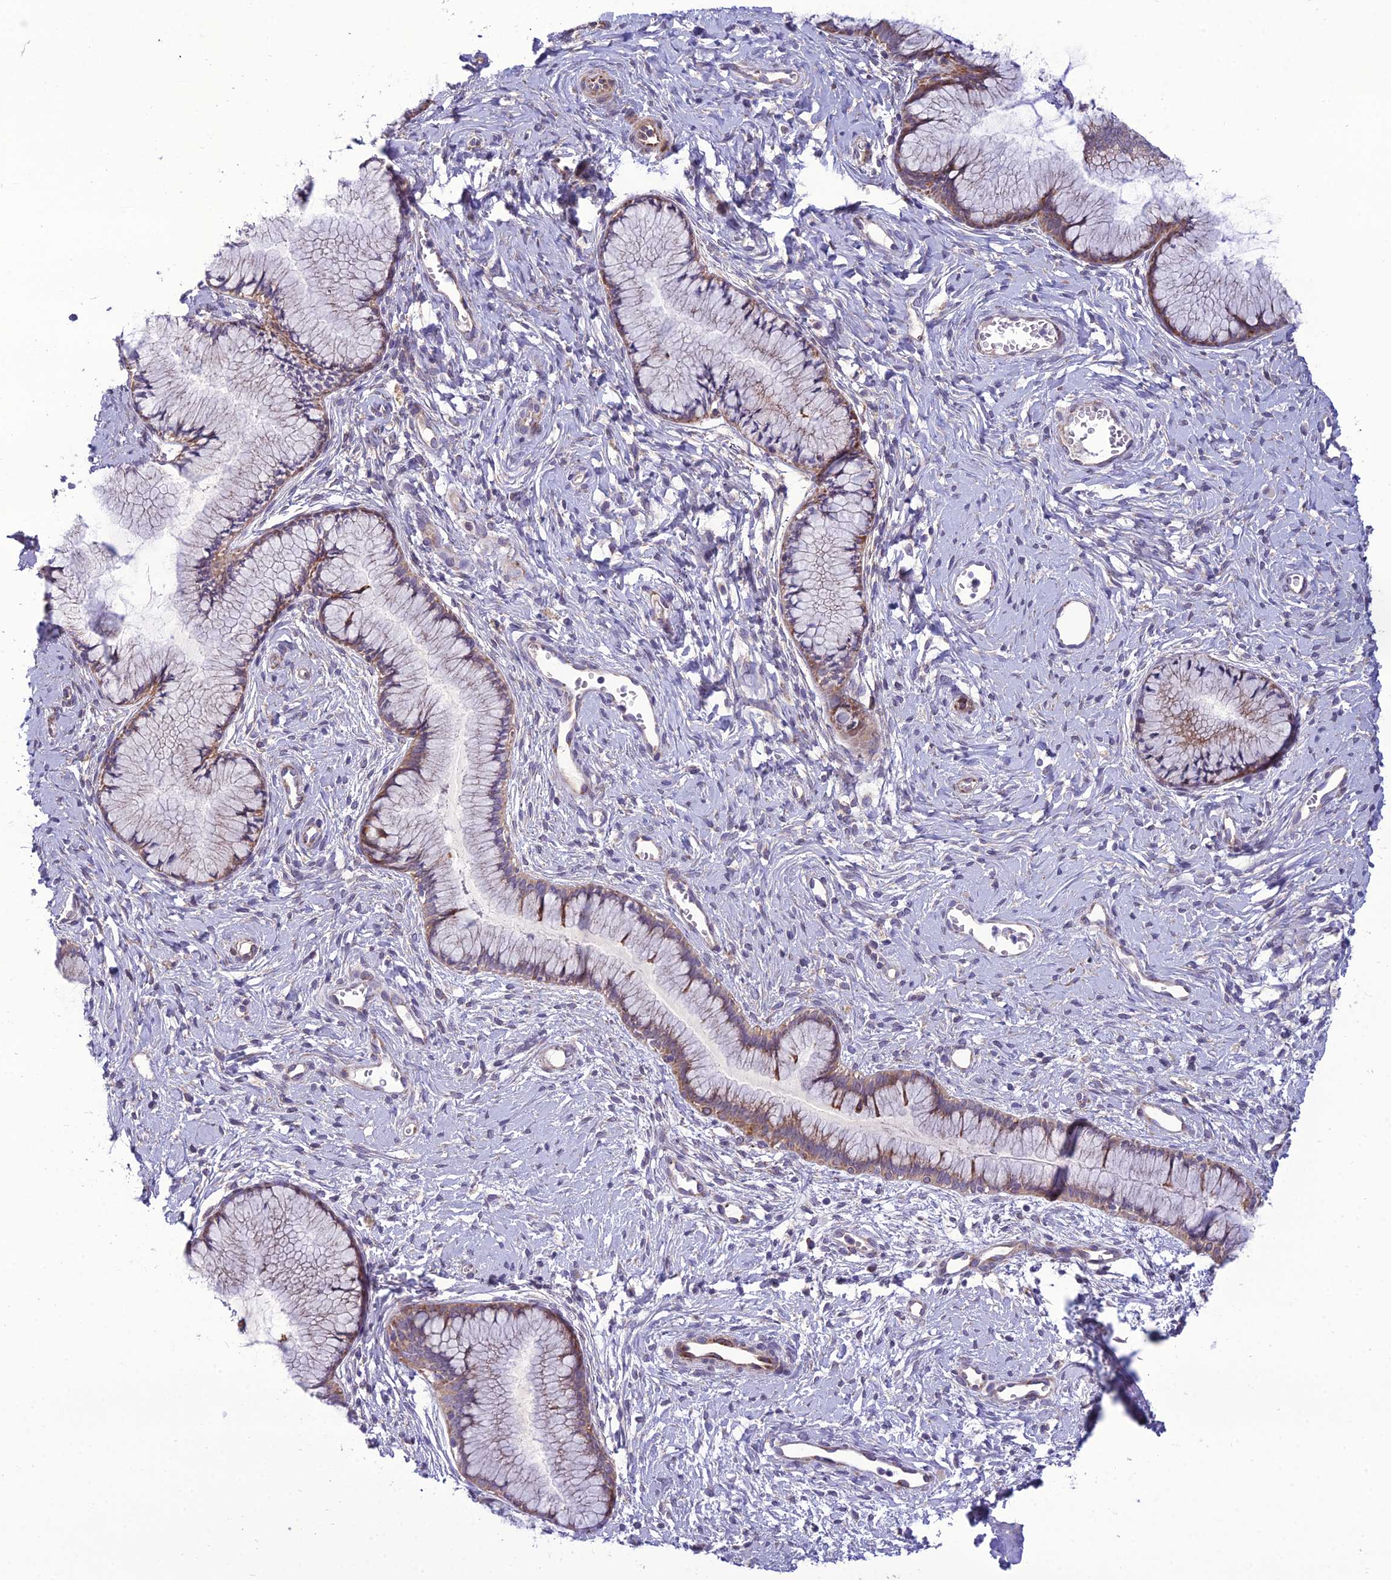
{"staining": {"intensity": "moderate", "quantity": ">75%", "location": "cytoplasmic/membranous"}, "tissue": "cervix", "cell_type": "Glandular cells", "image_type": "normal", "snomed": [{"axis": "morphology", "description": "Normal tissue, NOS"}, {"axis": "topography", "description": "Cervix"}], "caption": "High-power microscopy captured an immunohistochemistry (IHC) micrograph of unremarkable cervix, revealing moderate cytoplasmic/membranous expression in about >75% of glandular cells.", "gene": "NODAL", "patient": {"sex": "female", "age": 42}}